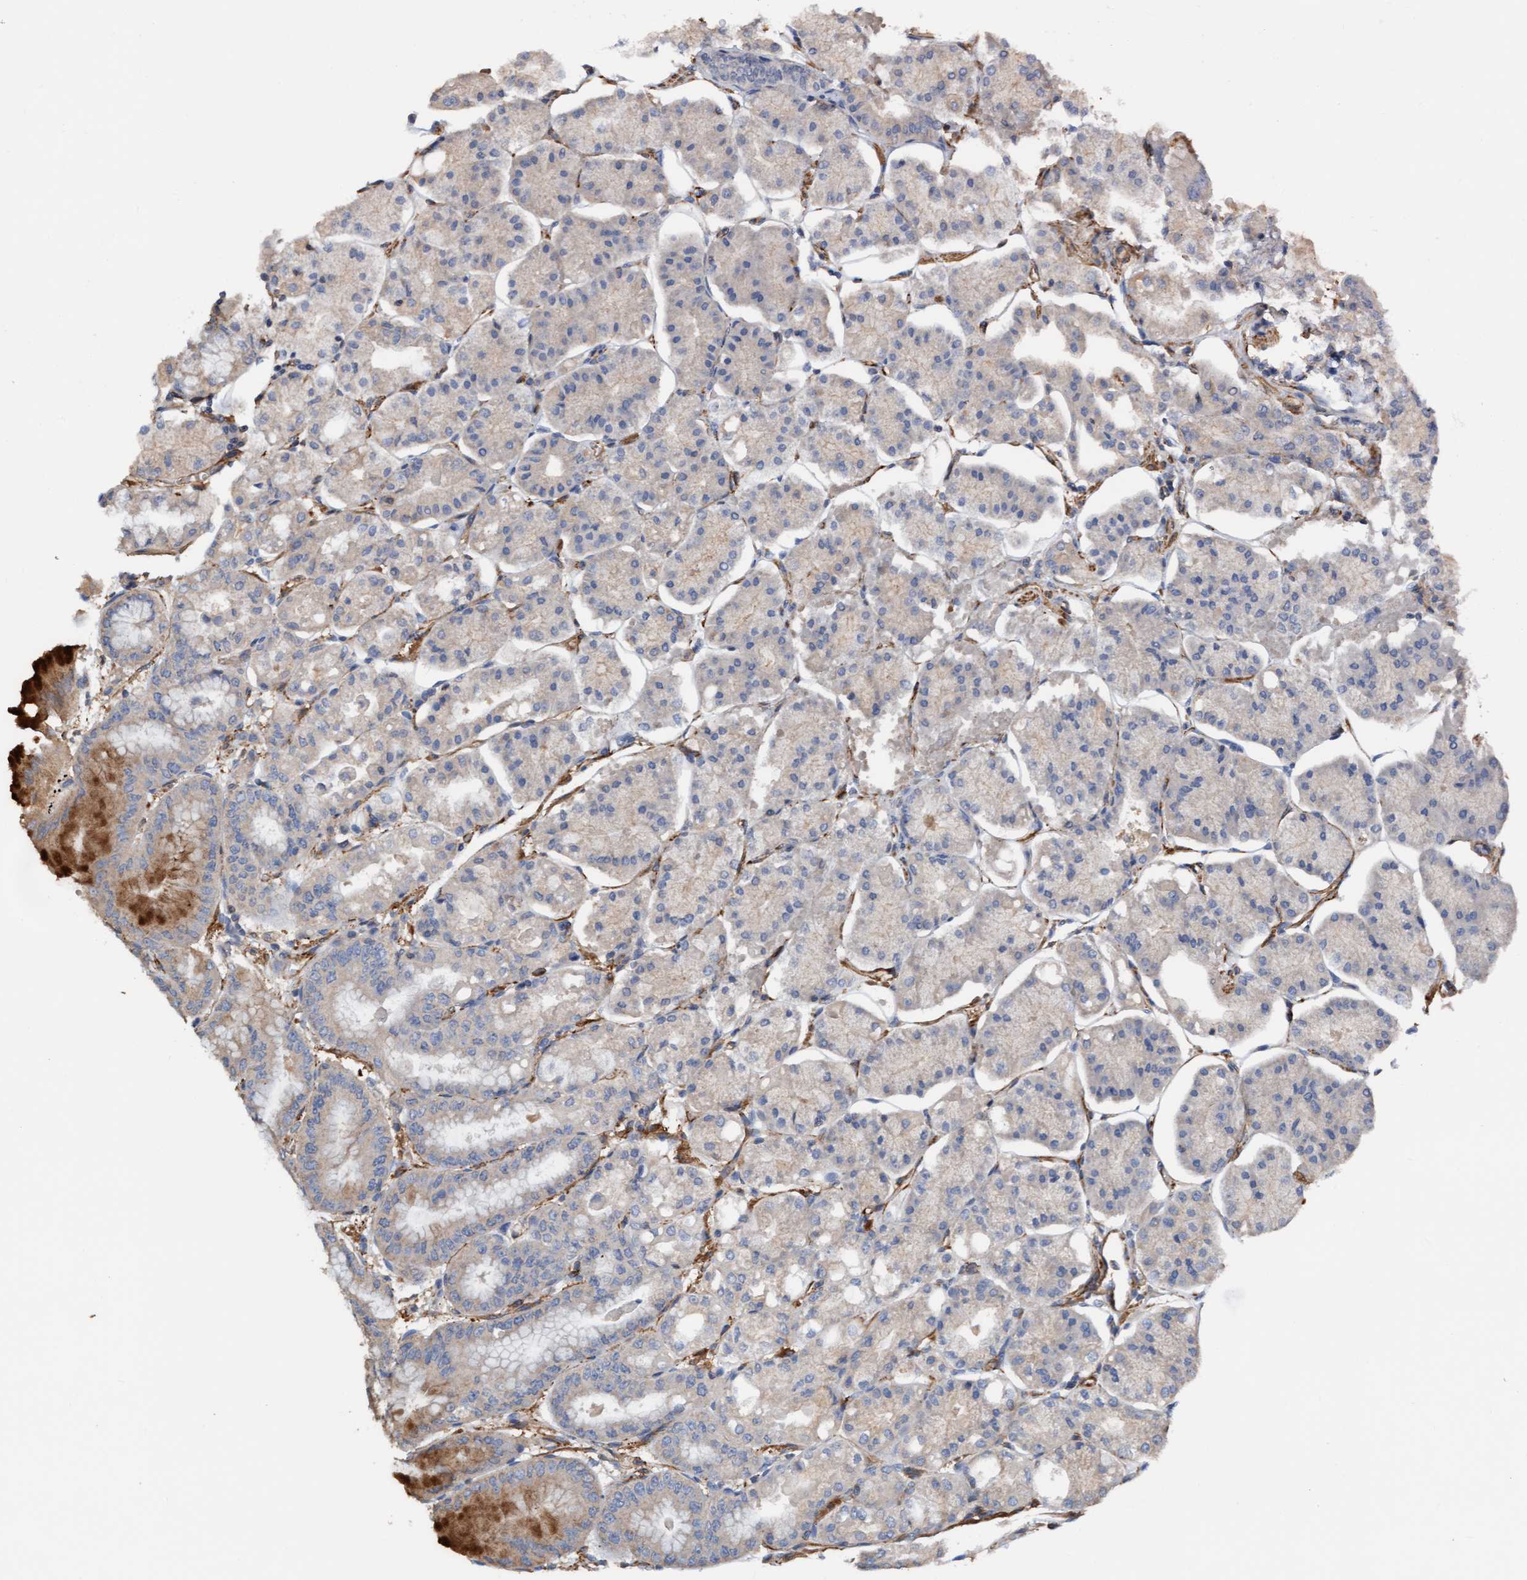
{"staining": {"intensity": "strong", "quantity": "<25%", "location": "cytoplasmic/membranous"}, "tissue": "stomach", "cell_type": "Glandular cells", "image_type": "normal", "snomed": [{"axis": "morphology", "description": "Normal tissue, NOS"}, {"axis": "topography", "description": "Stomach, lower"}], "caption": "High-power microscopy captured an immunohistochemistry histopathology image of normal stomach, revealing strong cytoplasmic/membranous staining in approximately <25% of glandular cells.", "gene": "FMNL3", "patient": {"sex": "male", "age": 71}}